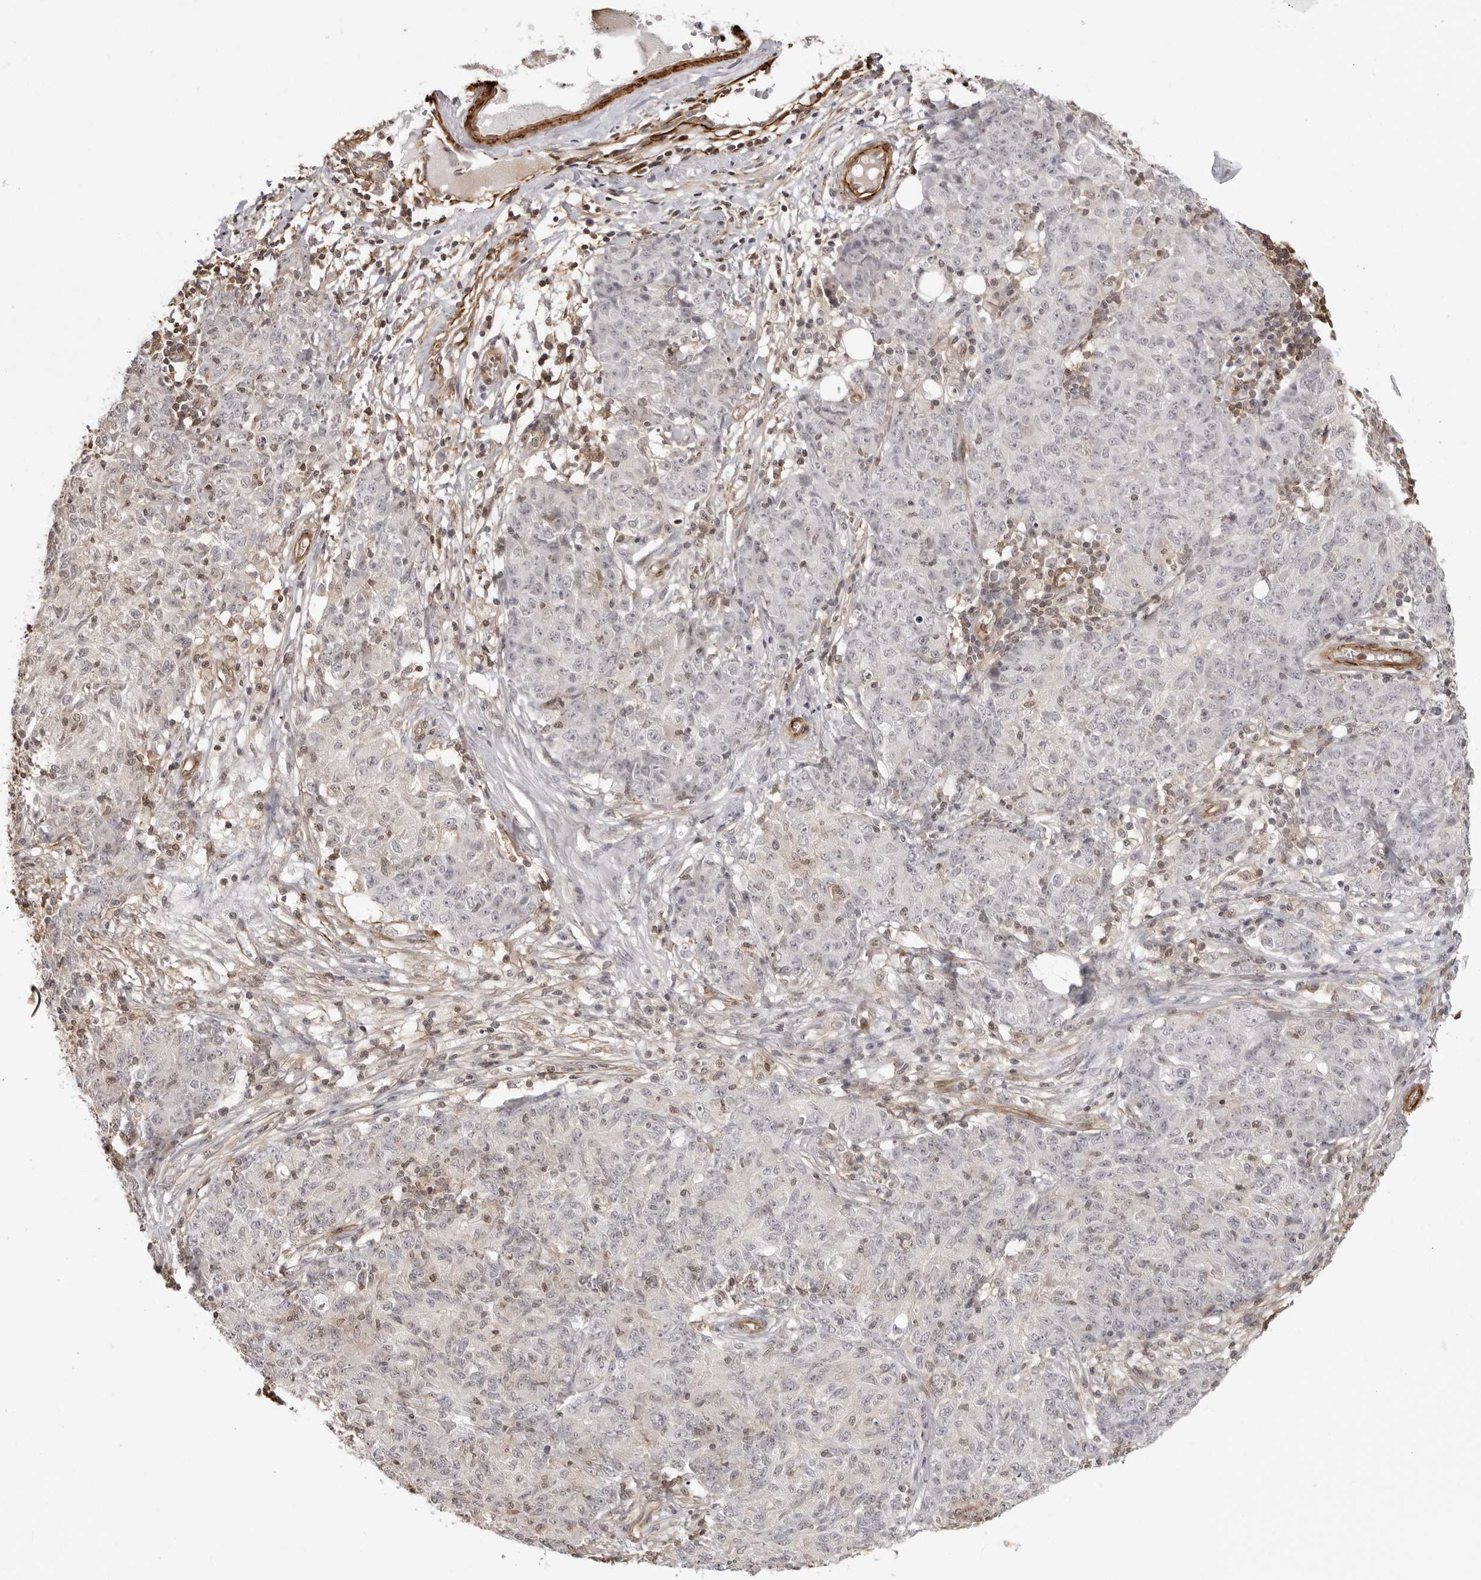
{"staining": {"intensity": "negative", "quantity": "none", "location": "none"}, "tissue": "ovarian cancer", "cell_type": "Tumor cells", "image_type": "cancer", "snomed": [{"axis": "morphology", "description": "Carcinoma, endometroid"}, {"axis": "topography", "description": "Ovary"}], "caption": "This micrograph is of ovarian cancer (endometroid carcinoma) stained with immunohistochemistry to label a protein in brown with the nuclei are counter-stained blue. There is no positivity in tumor cells.", "gene": "UNK", "patient": {"sex": "female", "age": 42}}